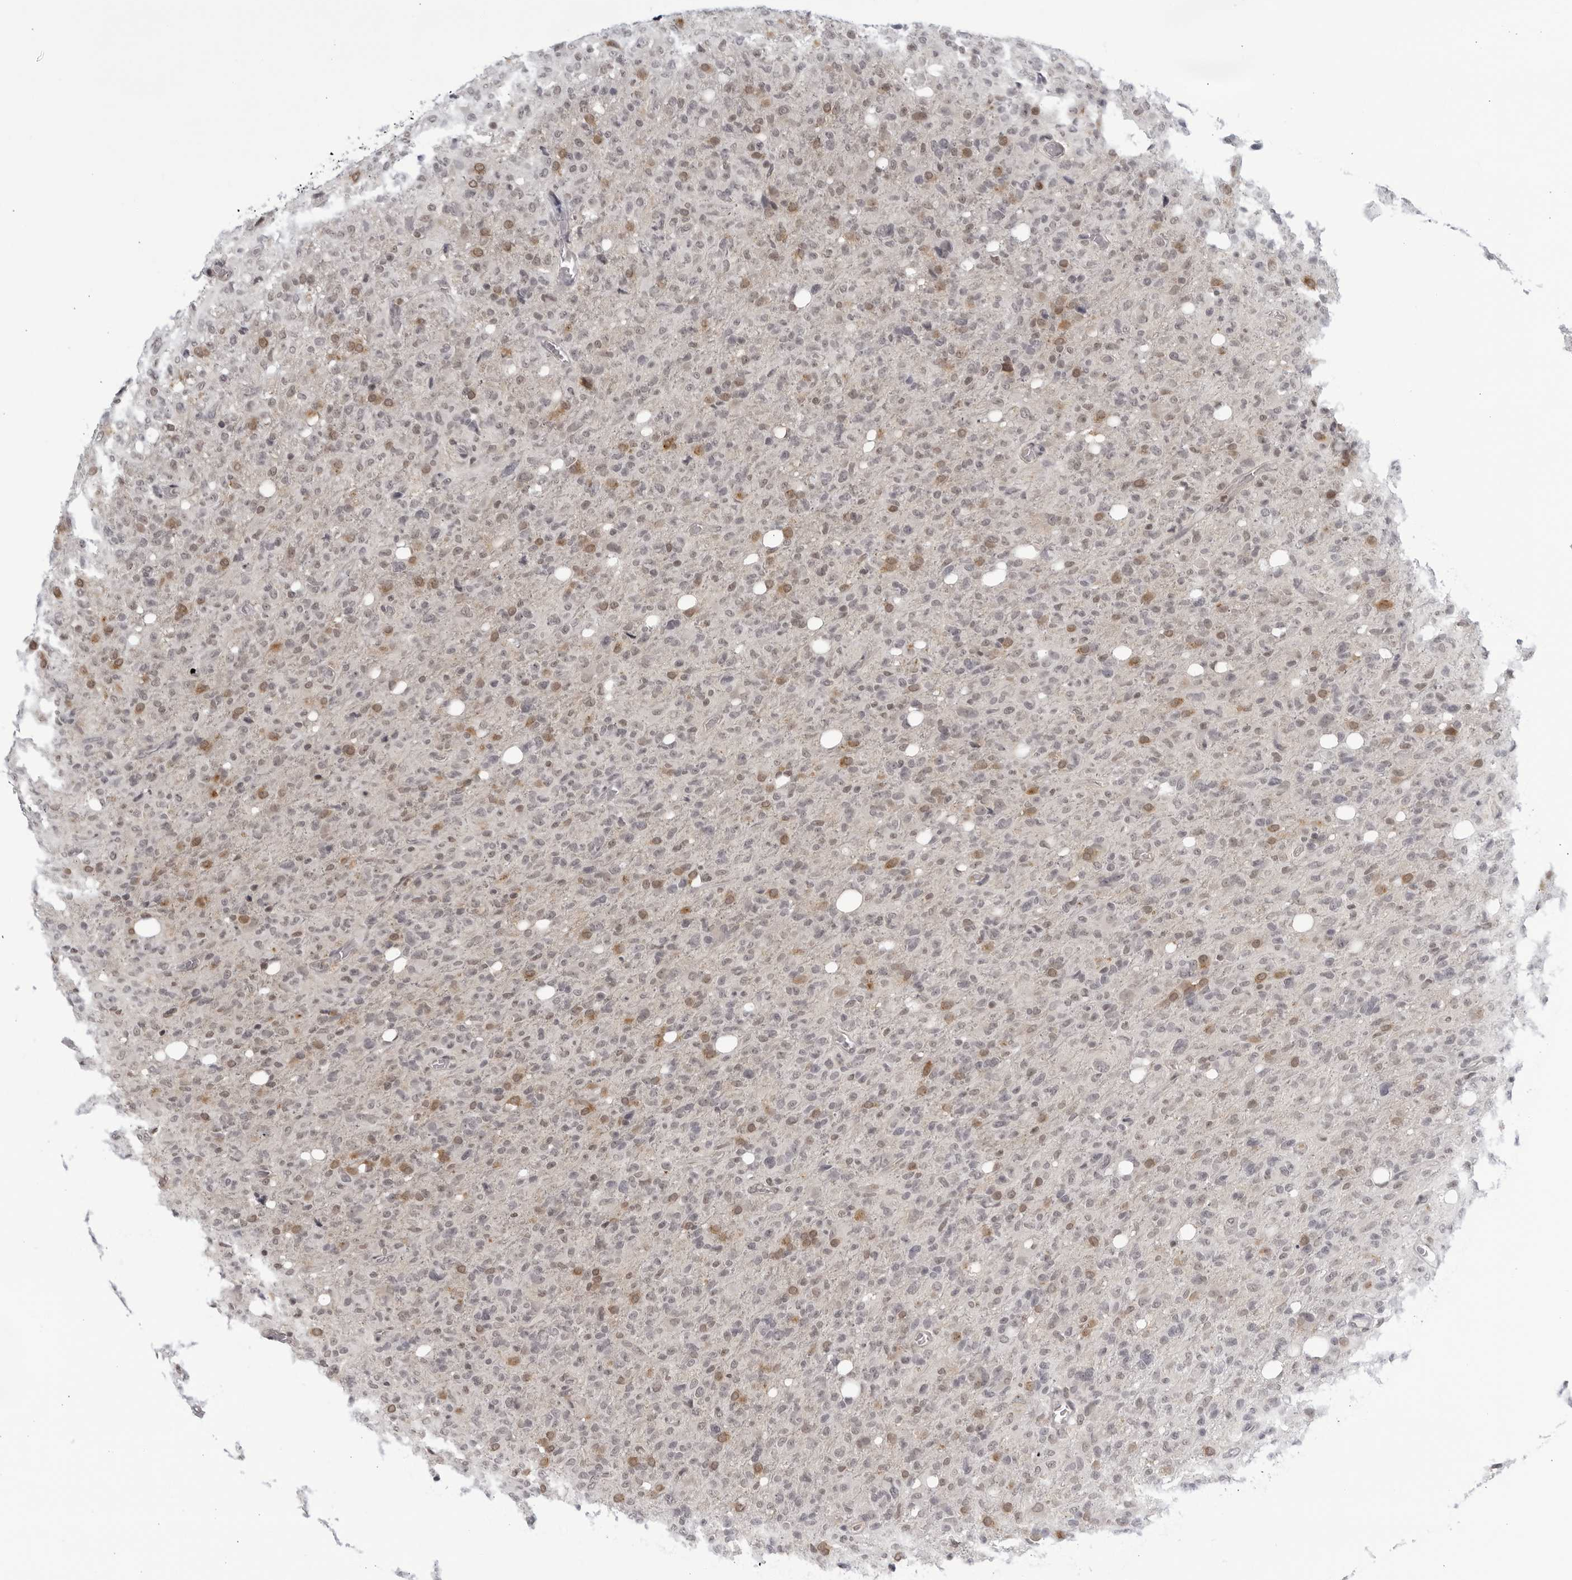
{"staining": {"intensity": "moderate", "quantity": "<25%", "location": "cytoplasmic/membranous,nuclear"}, "tissue": "glioma", "cell_type": "Tumor cells", "image_type": "cancer", "snomed": [{"axis": "morphology", "description": "Glioma, malignant, High grade"}, {"axis": "topography", "description": "Brain"}], "caption": "The micrograph exhibits immunohistochemical staining of glioma. There is moderate cytoplasmic/membranous and nuclear staining is appreciated in about <25% of tumor cells.", "gene": "CC2D1B", "patient": {"sex": "female", "age": 57}}